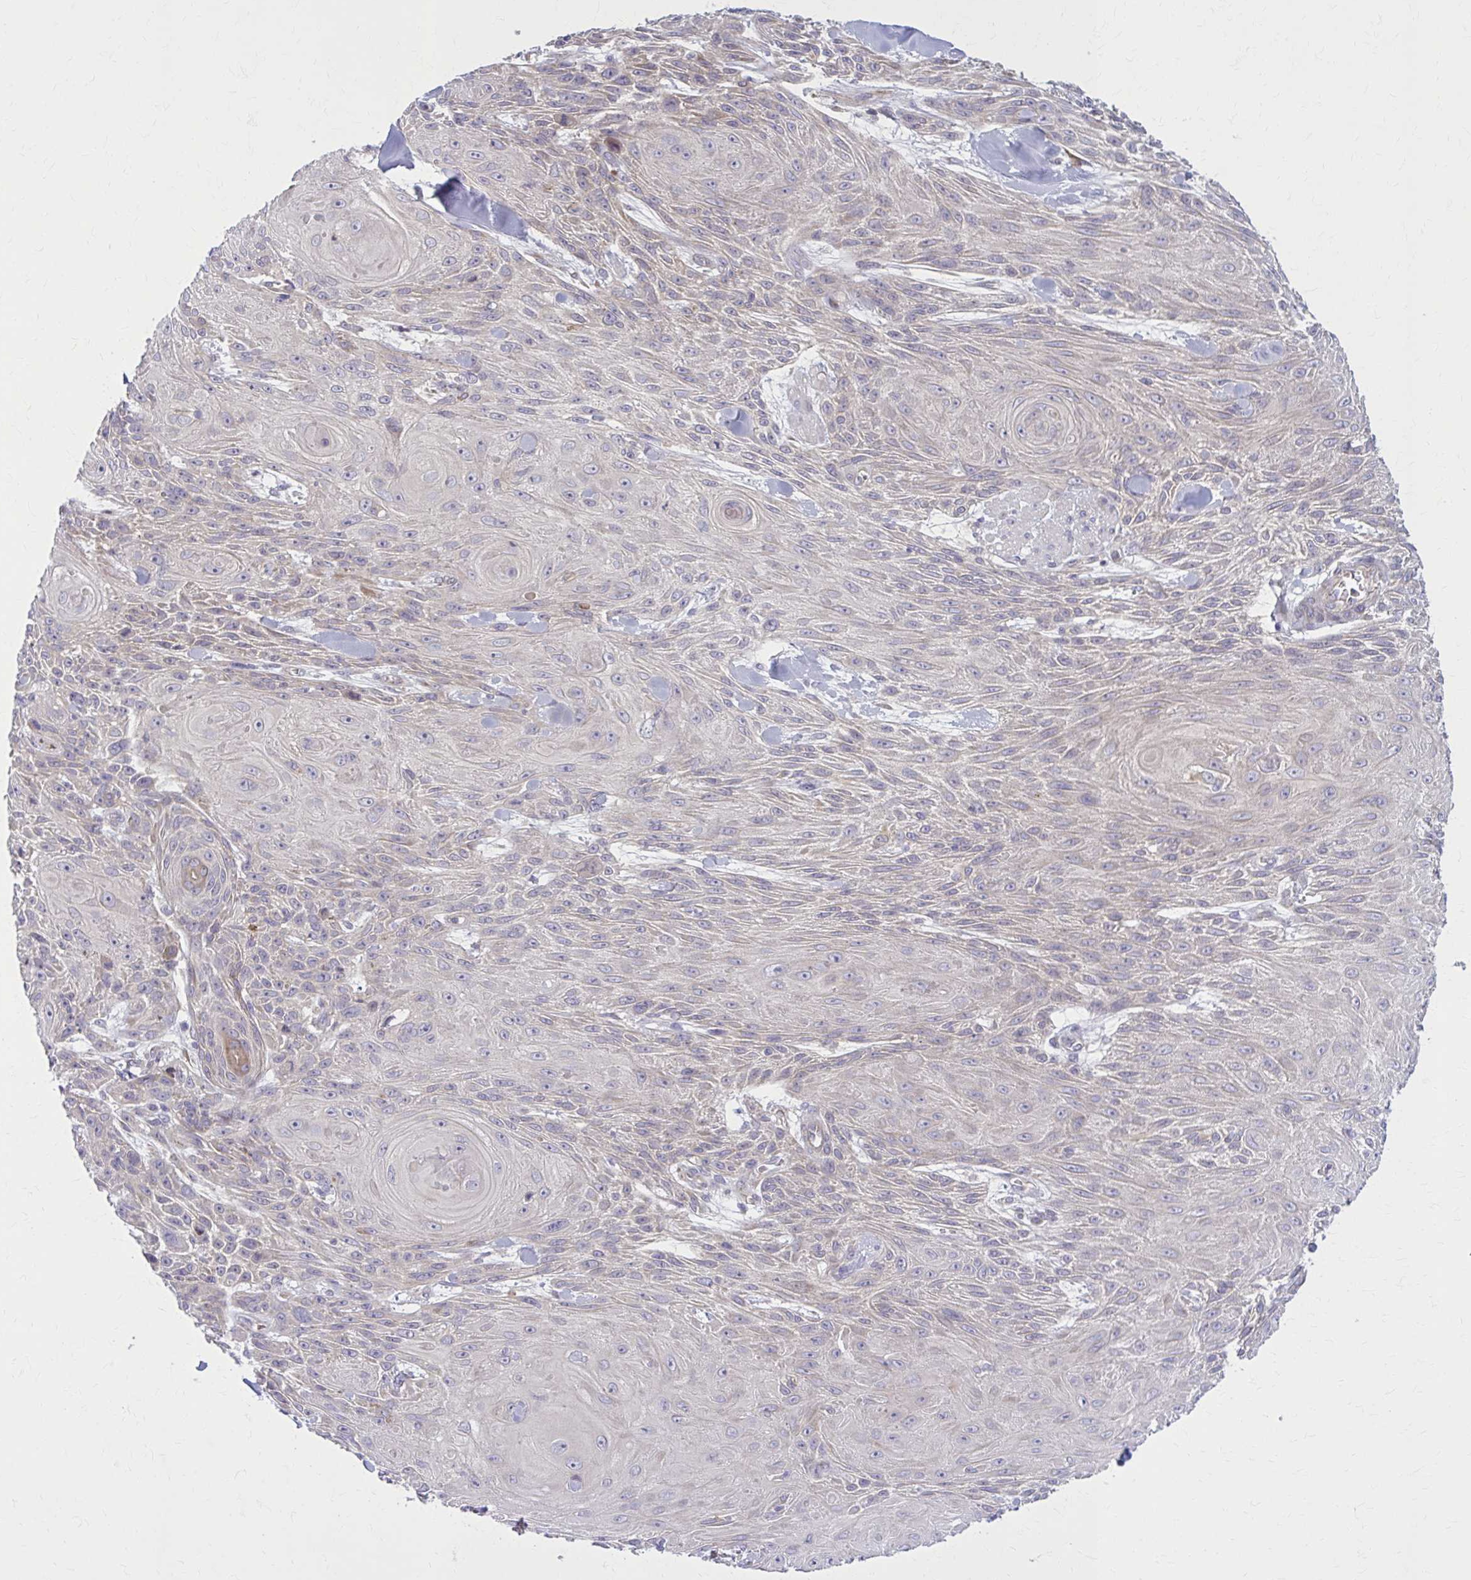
{"staining": {"intensity": "weak", "quantity": "<25%", "location": "cytoplasmic/membranous"}, "tissue": "skin cancer", "cell_type": "Tumor cells", "image_type": "cancer", "snomed": [{"axis": "morphology", "description": "Squamous cell carcinoma, NOS"}, {"axis": "topography", "description": "Skin"}], "caption": "Tumor cells show no significant expression in skin cancer.", "gene": "SNF8", "patient": {"sex": "male", "age": 88}}